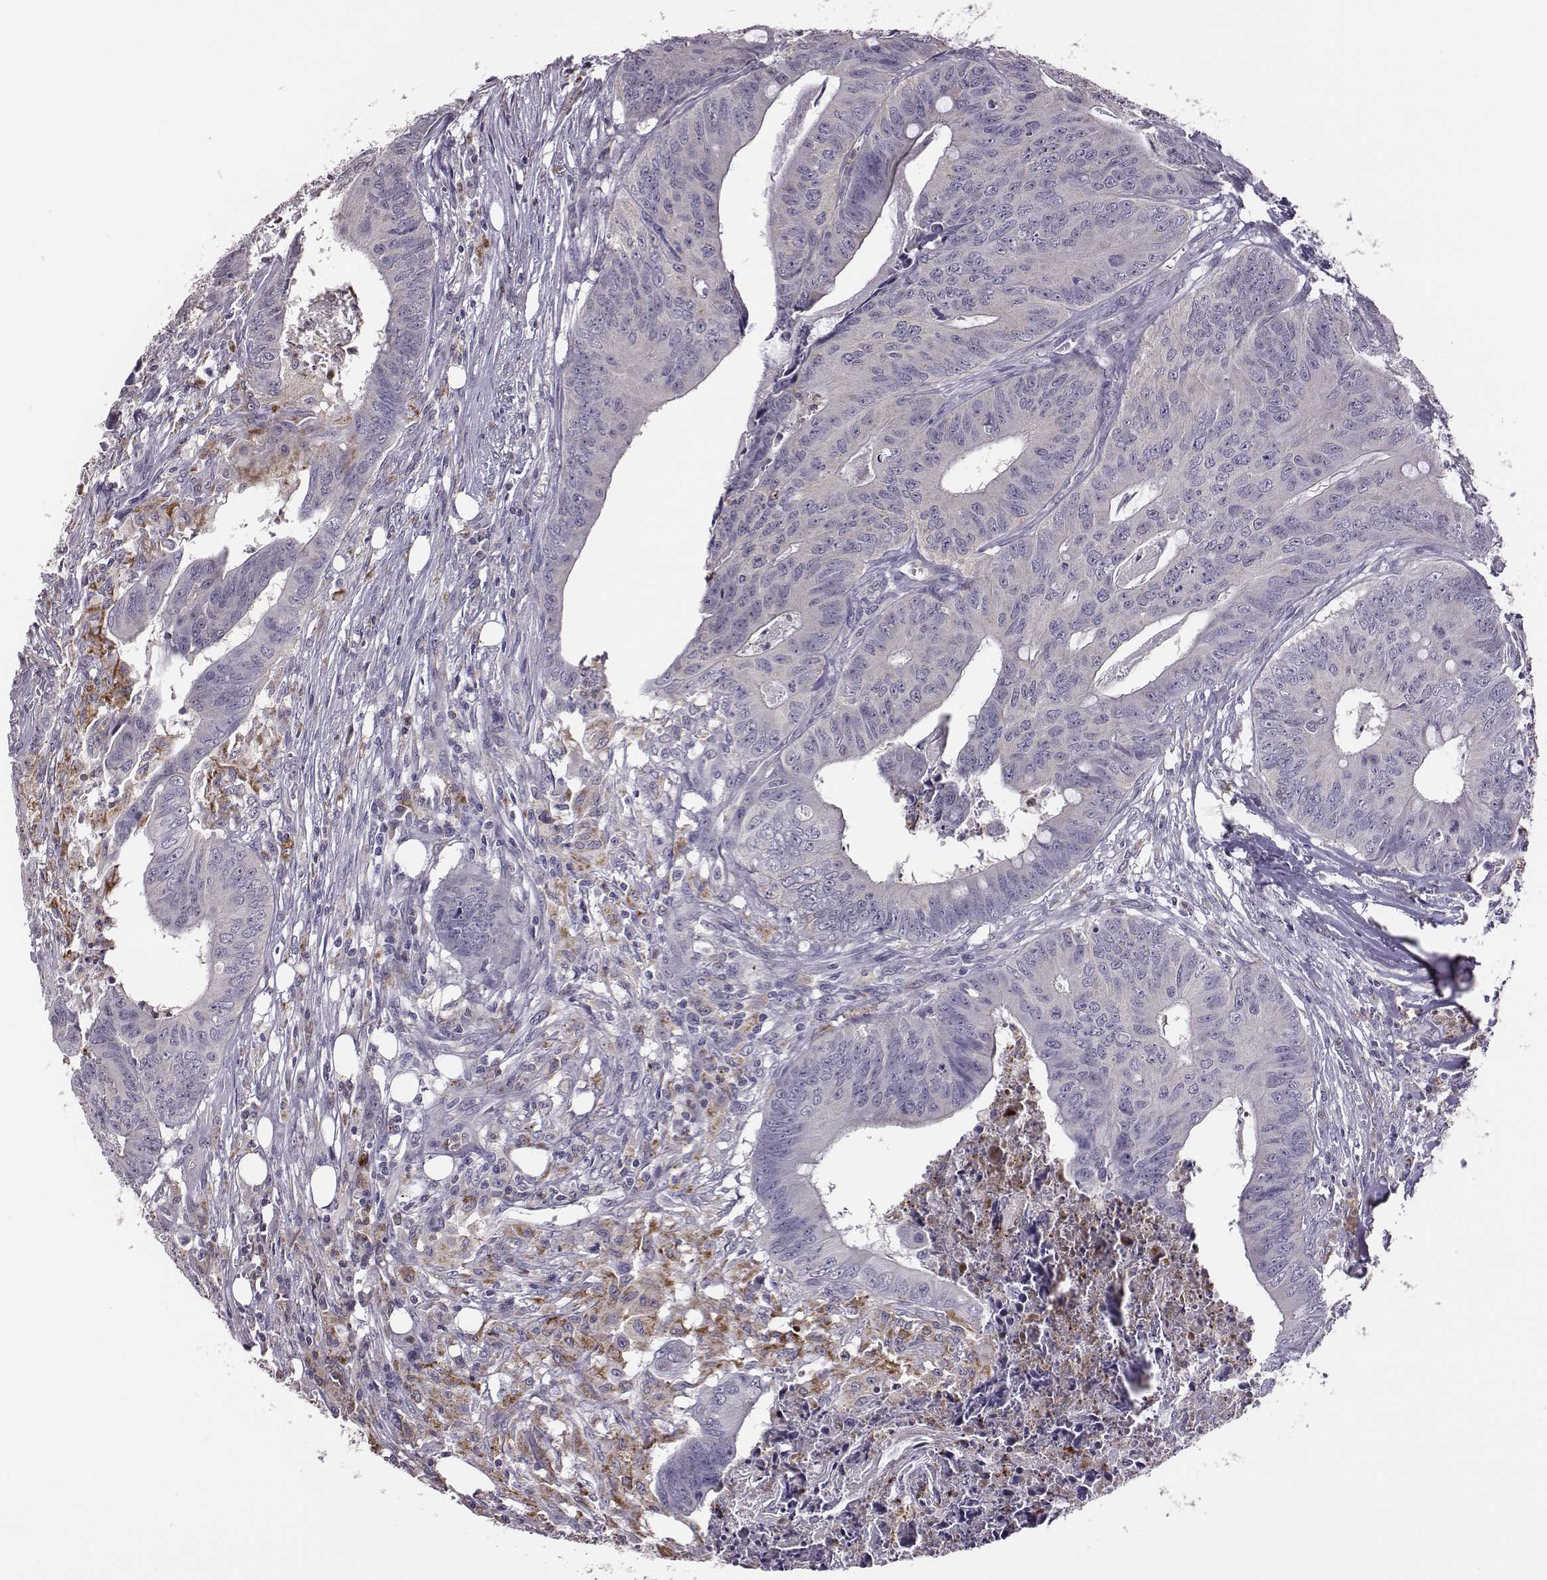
{"staining": {"intensity": "negative", "quantity": "none", "location": "none"}, "tissue": "colorectal cancer", "cell_type": "Tumor cells", "image_type": "cancer", "snomed": [{"axis": "morphology", "description": "Adenocarcinoma, NOS"}, {"axis": "topography", "description": "Colon"}], "caption": "Protein analysis of colorectal adenocarcinoma demonstrates no significant positivity in tumor cells.", "gene": "KMO", "patient": {"sex": "male", "age": 84}}